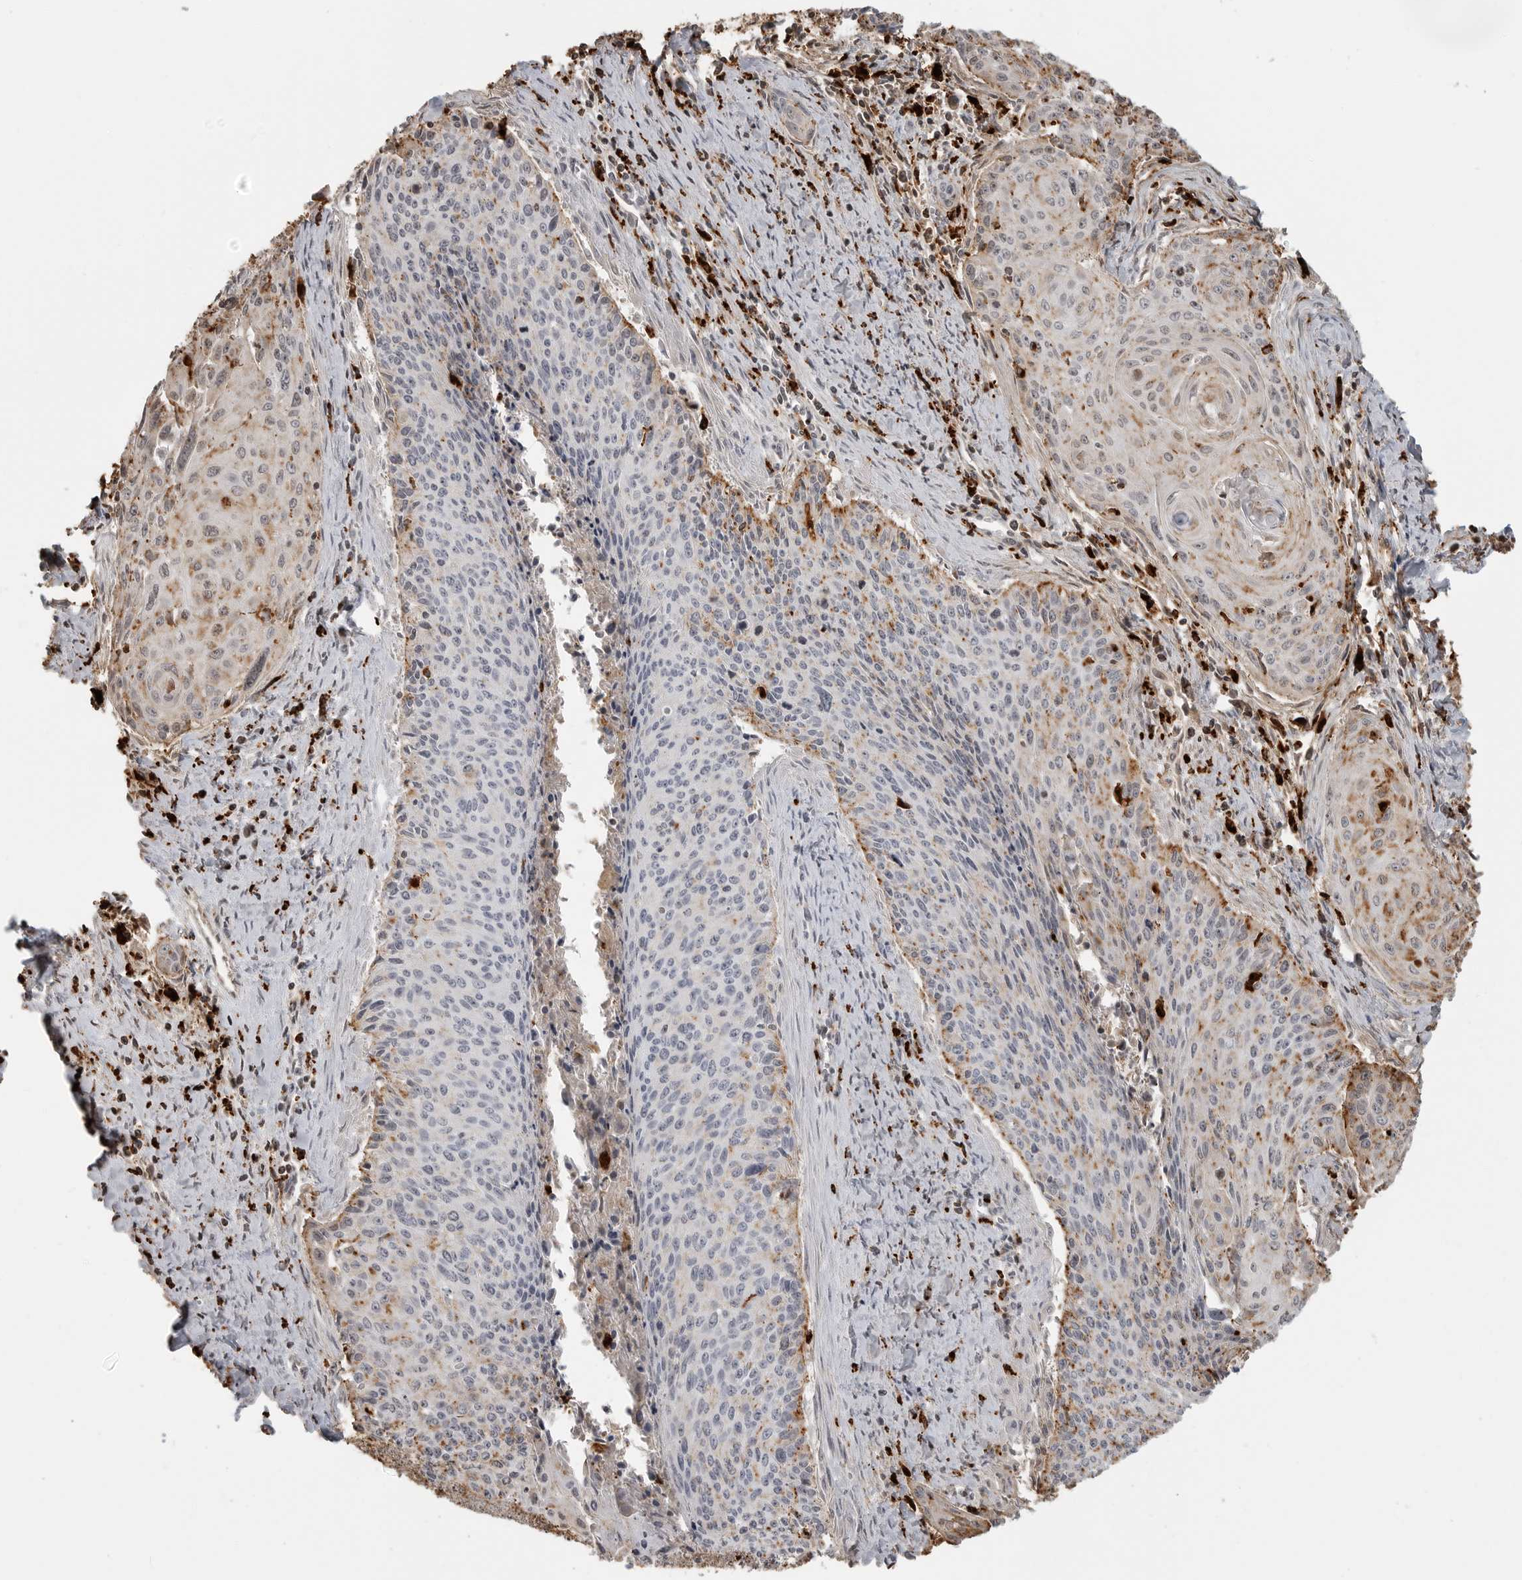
{"staining": {"intensity": "moderate", "quantity": "<25%", "location": "cytoplasmic/membranous"}, "tissue": "cervical cancer", "cell_type": "Tumor cells", "image_type": "cancer", "snomed": [{"axis": "morphology", "description": "Squamous cell carcinoma, NOS"}, {"axis": "topography", "description": "Cervix"}], "caption": "Cervical squamous cell carcinoma was stained to show a protein in brown. There is low levels of moderate cytoplasmic/membranous staining in approximately <25% of tumor cells.", "gene": "IFI30", "patient": {"sex": "female", "age": 55}}